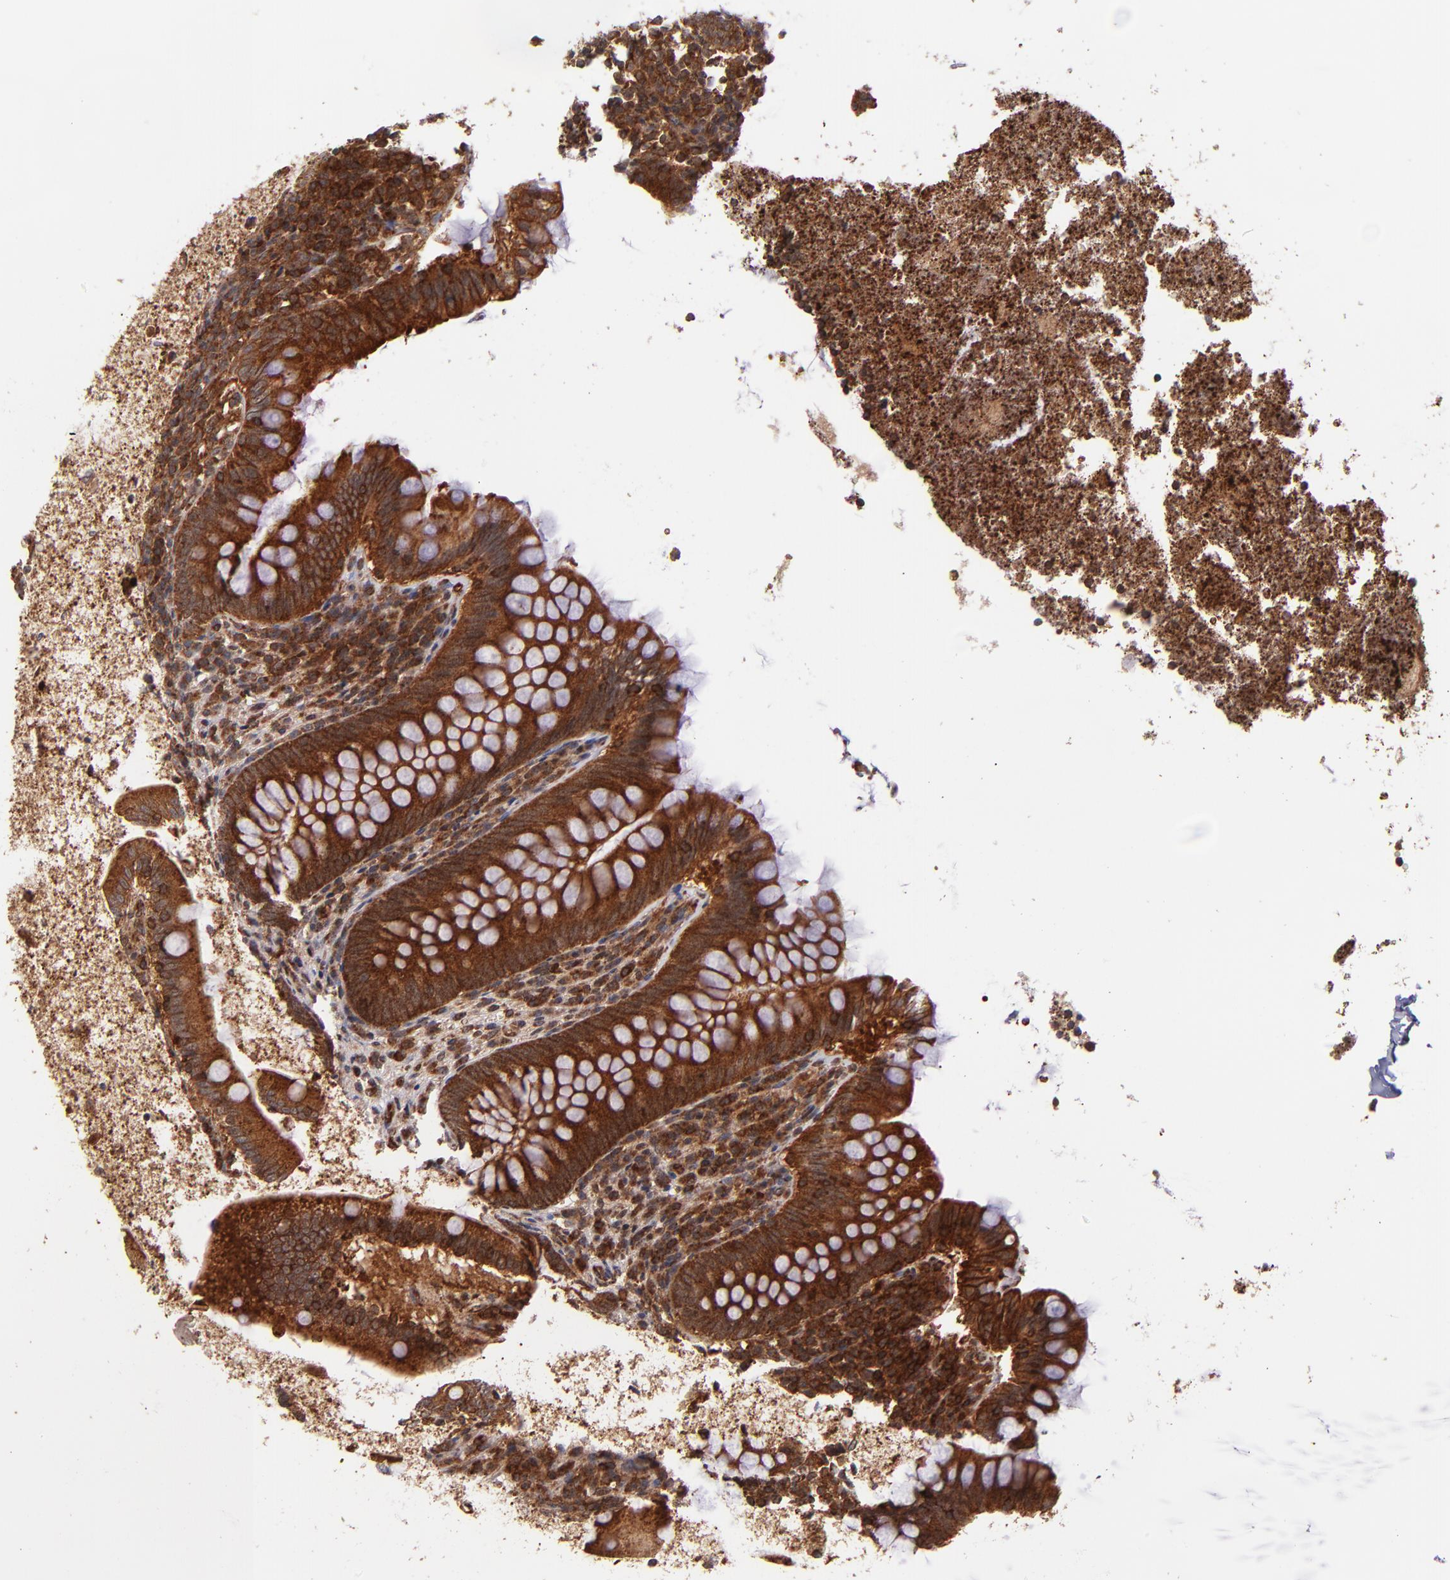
{"staining": {"intensity": "strong", "quantity": ">75%", "location": "cytoplasmic/membranous"}, "tissue": "appendix", "cell_type": "Glandular cells", "image_type": "normal", "snomed": [{"axis": "morphology", "description": "Normal tissue, NOS"}, {"axis": "topography", "description": "Appendix"}], "caption": "A high-resolution photomicrograph shows immunohistochemistry staining of unremarkable appendix, which reveals strong cytoplasmic/membranous expression in approximately >75% of glandular cells.", "gene": "STX8", "patient": {"sex": "female", "age": 66}}